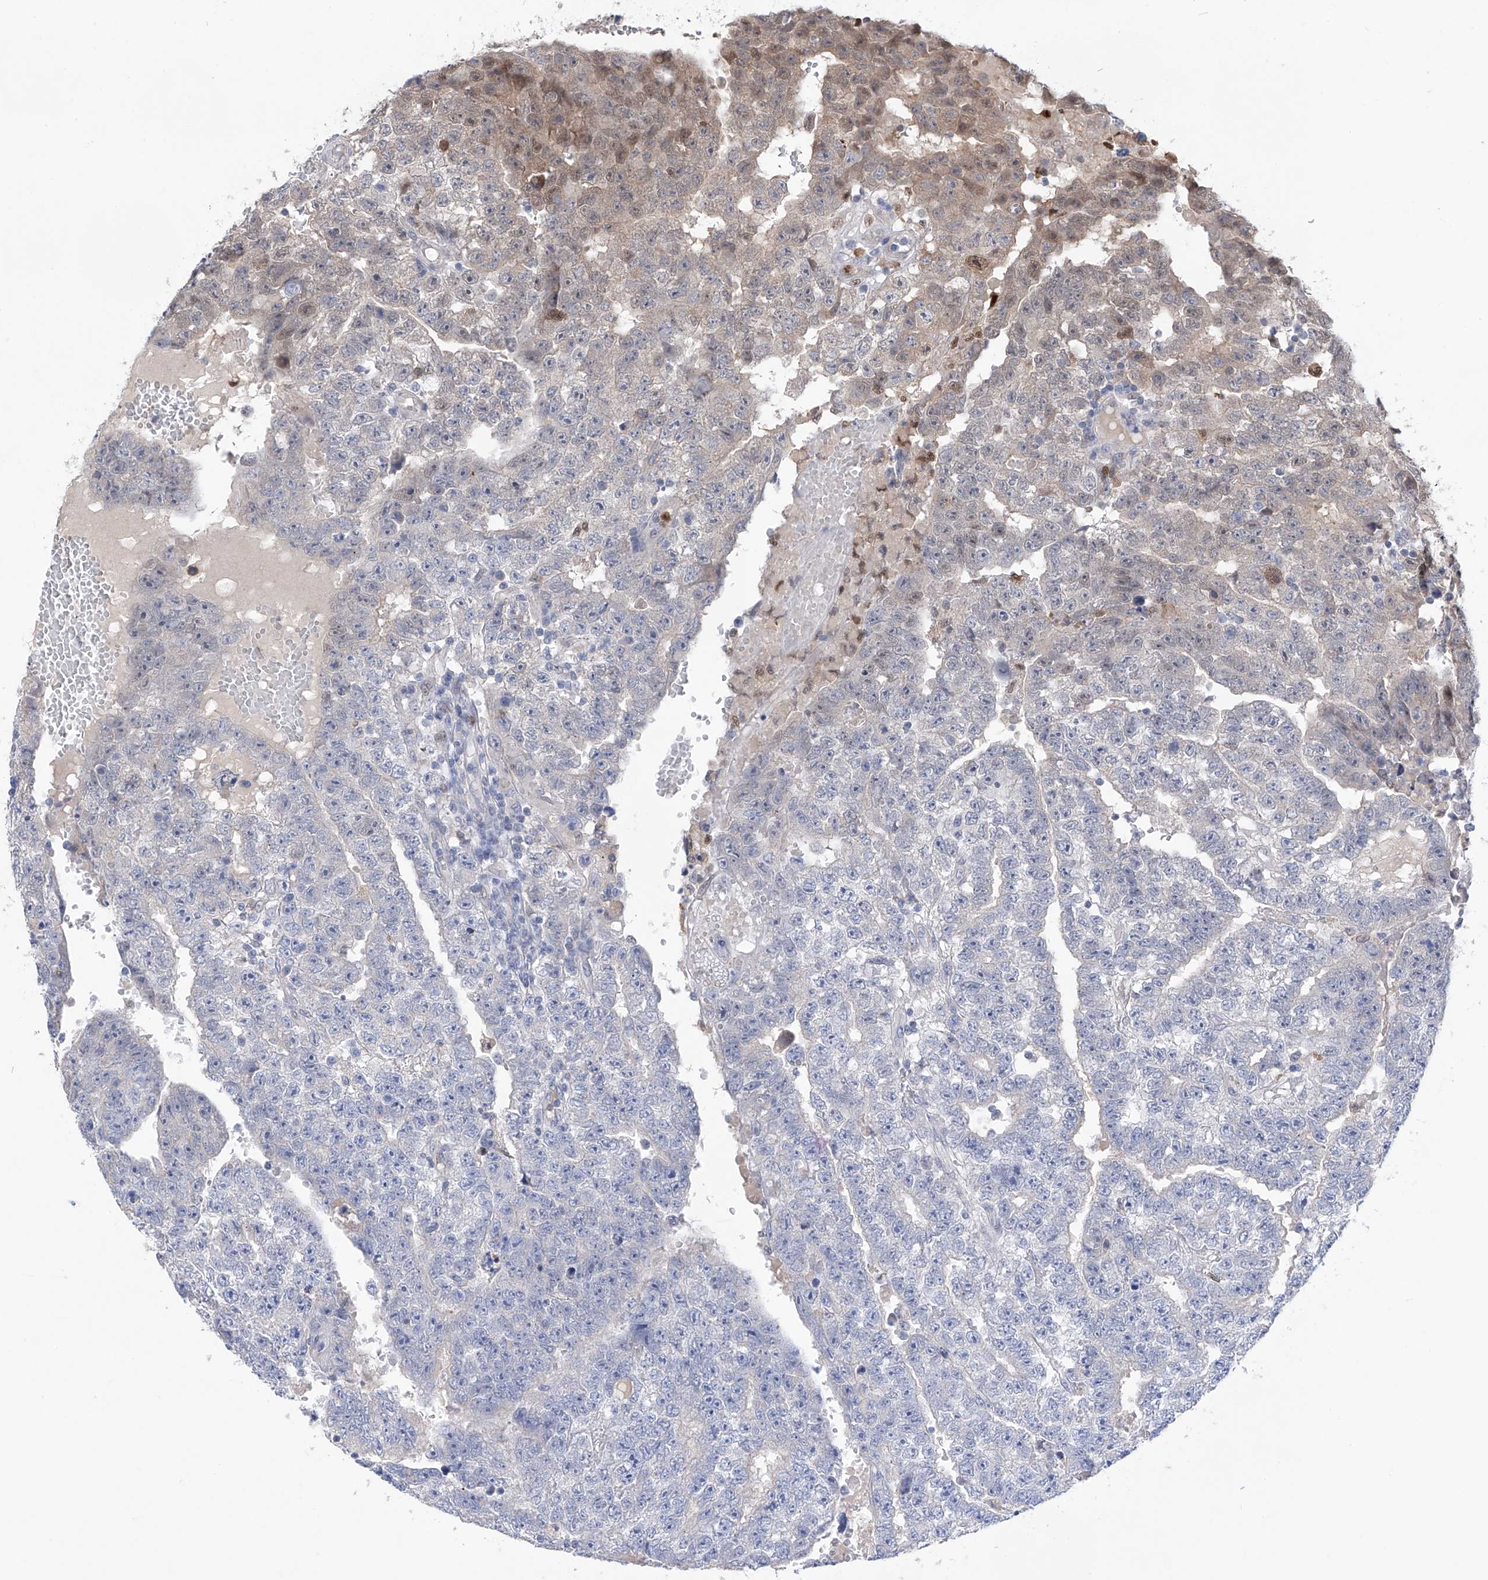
{"staining": {"intensity": "weak", "quantity": "<25%", "location": "nuclear"}, "tissue": "testis cancer", "cell_type": "Tumor cells", "image_type": "cancer", "snomed": [{"axis": "morphology", "description": "Carcinoma, Embryonal, NOS"}, {"axis": "topography", "description": "Testis"}], "caption": "DAB (3,3'-diaminobenzidine) immunohistochemical staining of human testis embryonal carcinoma displays no significant positivity in tumor cells. (DAB (3,3'-diaminobenzidine) immunohistochemistry (IHC) visualized using brightfield microscopy, high magnification).", "gene": "PHF20", "patient": {"sex": "male", "age": 25}}